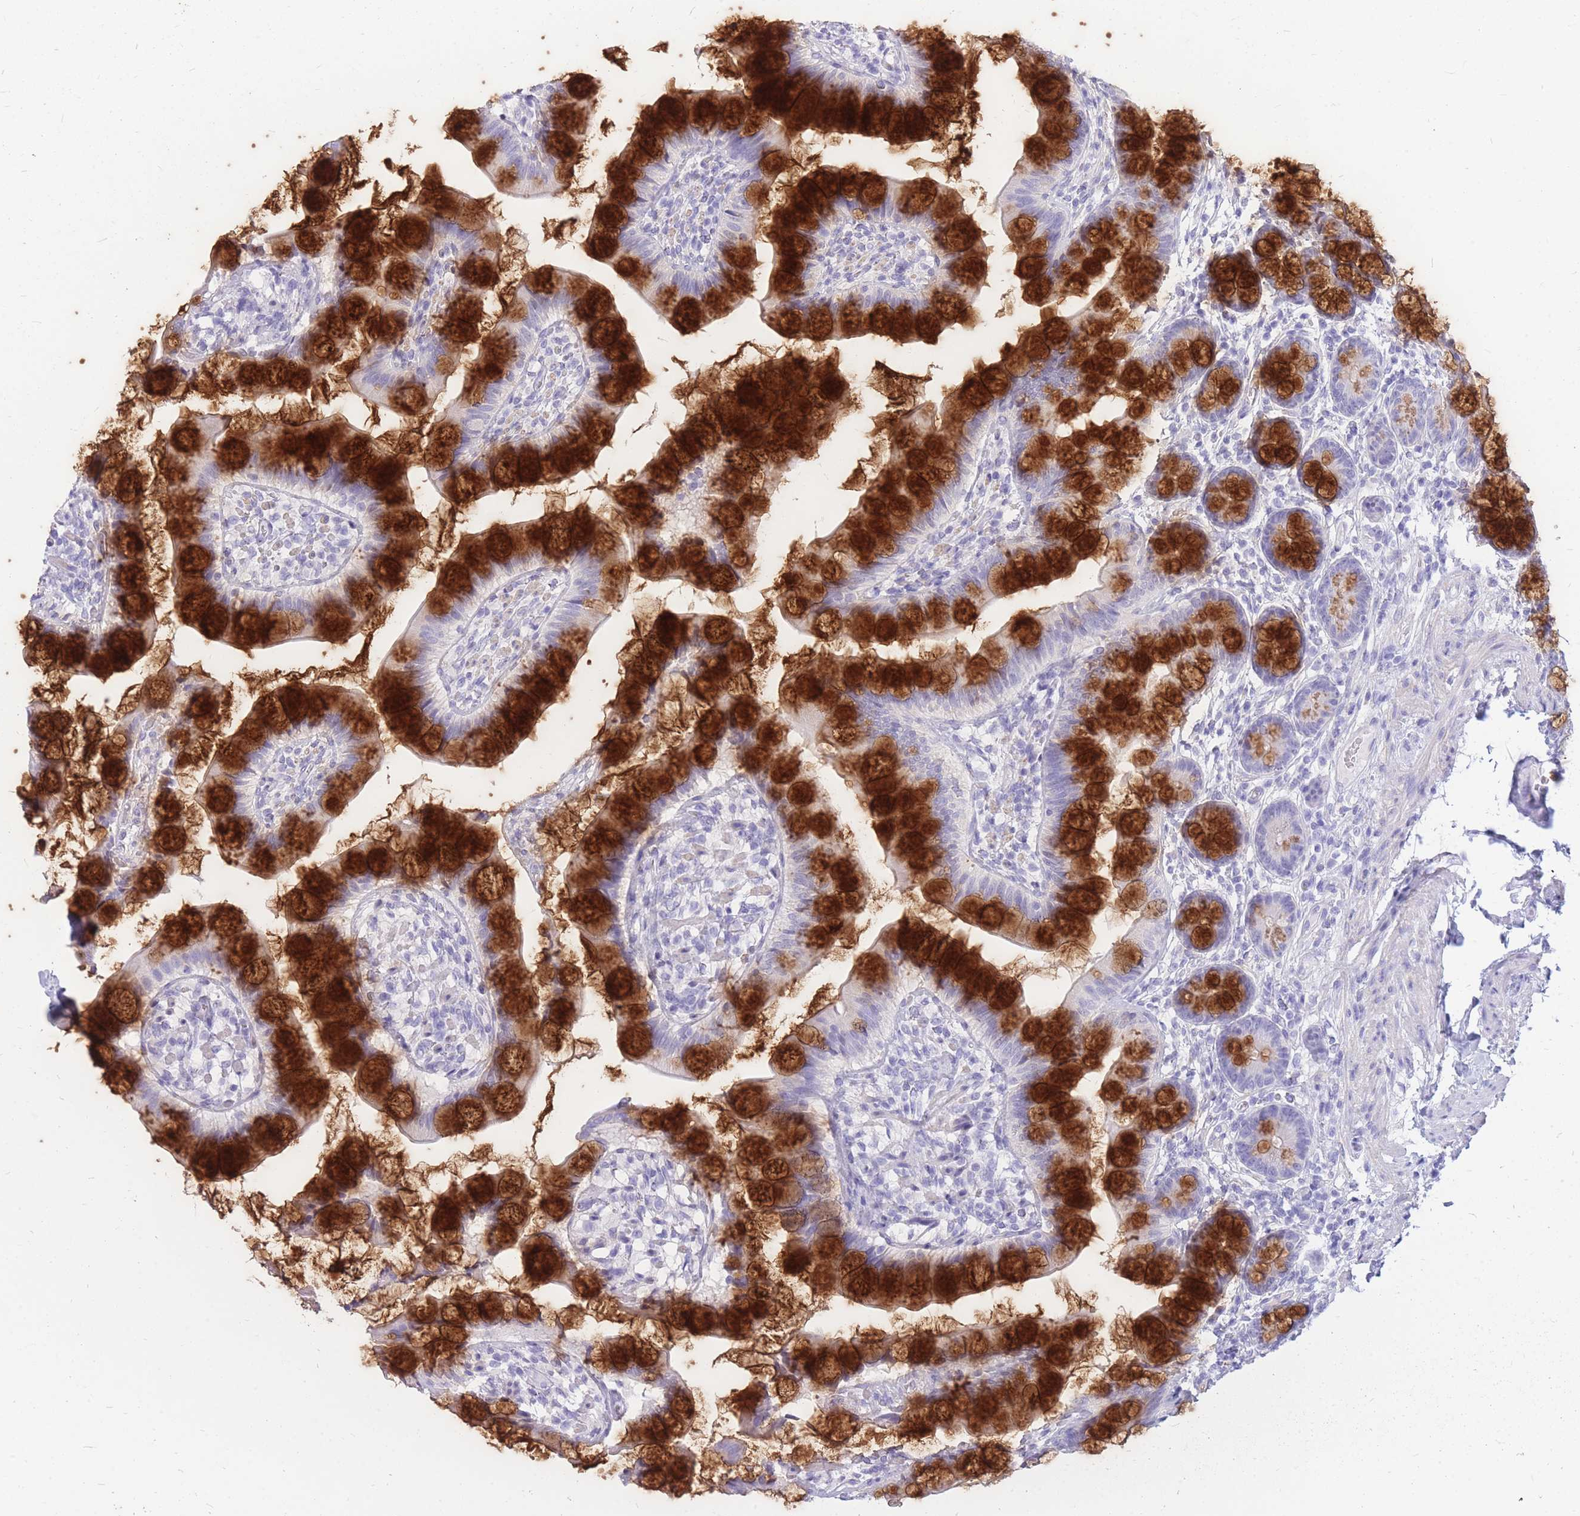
{"staining": {"intensity": "strong", "quantity": "25%-75%", "location": "cytoplasmic/membranous"}, "tissue": "small intestine", "cell_type": "Glandular cells", "image_type": "normal", "snomed": [{"axis": "morphology", "description": "Normal tissue, NOS"}, {"axis": "topography", "description": "Small intestine"}], "caption": "Protein staining shows strong cytoplasmic/membranous staining in approximately 25%-75% of glandular cells in unremarkable small intestine. (IHC, brightfield microscopy, high magnification).", "gene": "CYP21A2", "patient": {"sex": "male", "age": 70}}